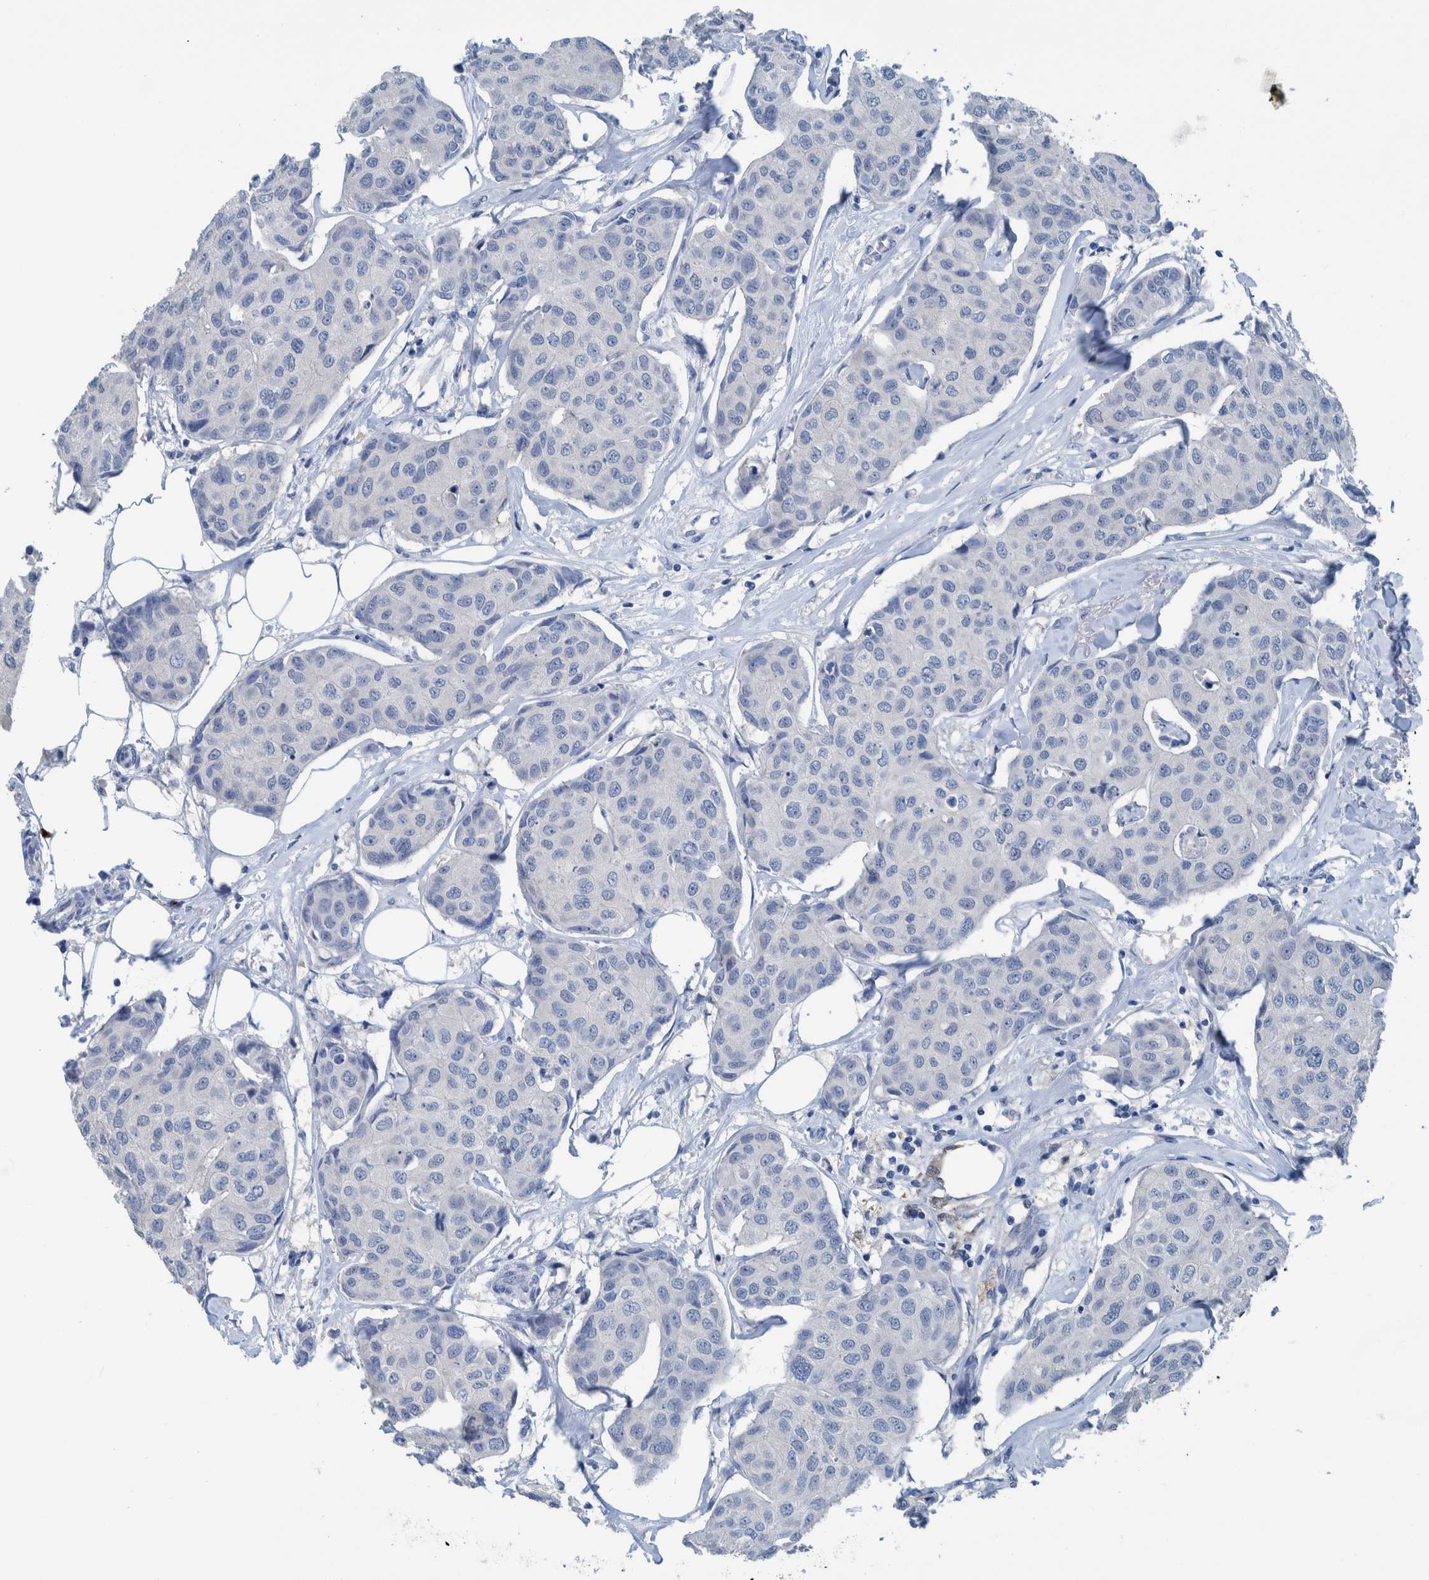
{"staining": {"intensity": "negative", "quantity": "none", "location": "none"}, "tissue": "breast cancer", "cell_type": "Tumor cells", "image_type": "cancer", "snomed": [{"axis": "morphology", "description": "Duct carcinoma"}, {"axis": "topography", "description": "Breast"}], "caption": "The image shows no staining of tumor cells in breast cancer (invasive ductal carcinoma).", "gene": "IDO1", "patient": {"sex": "female", "age": 80}}